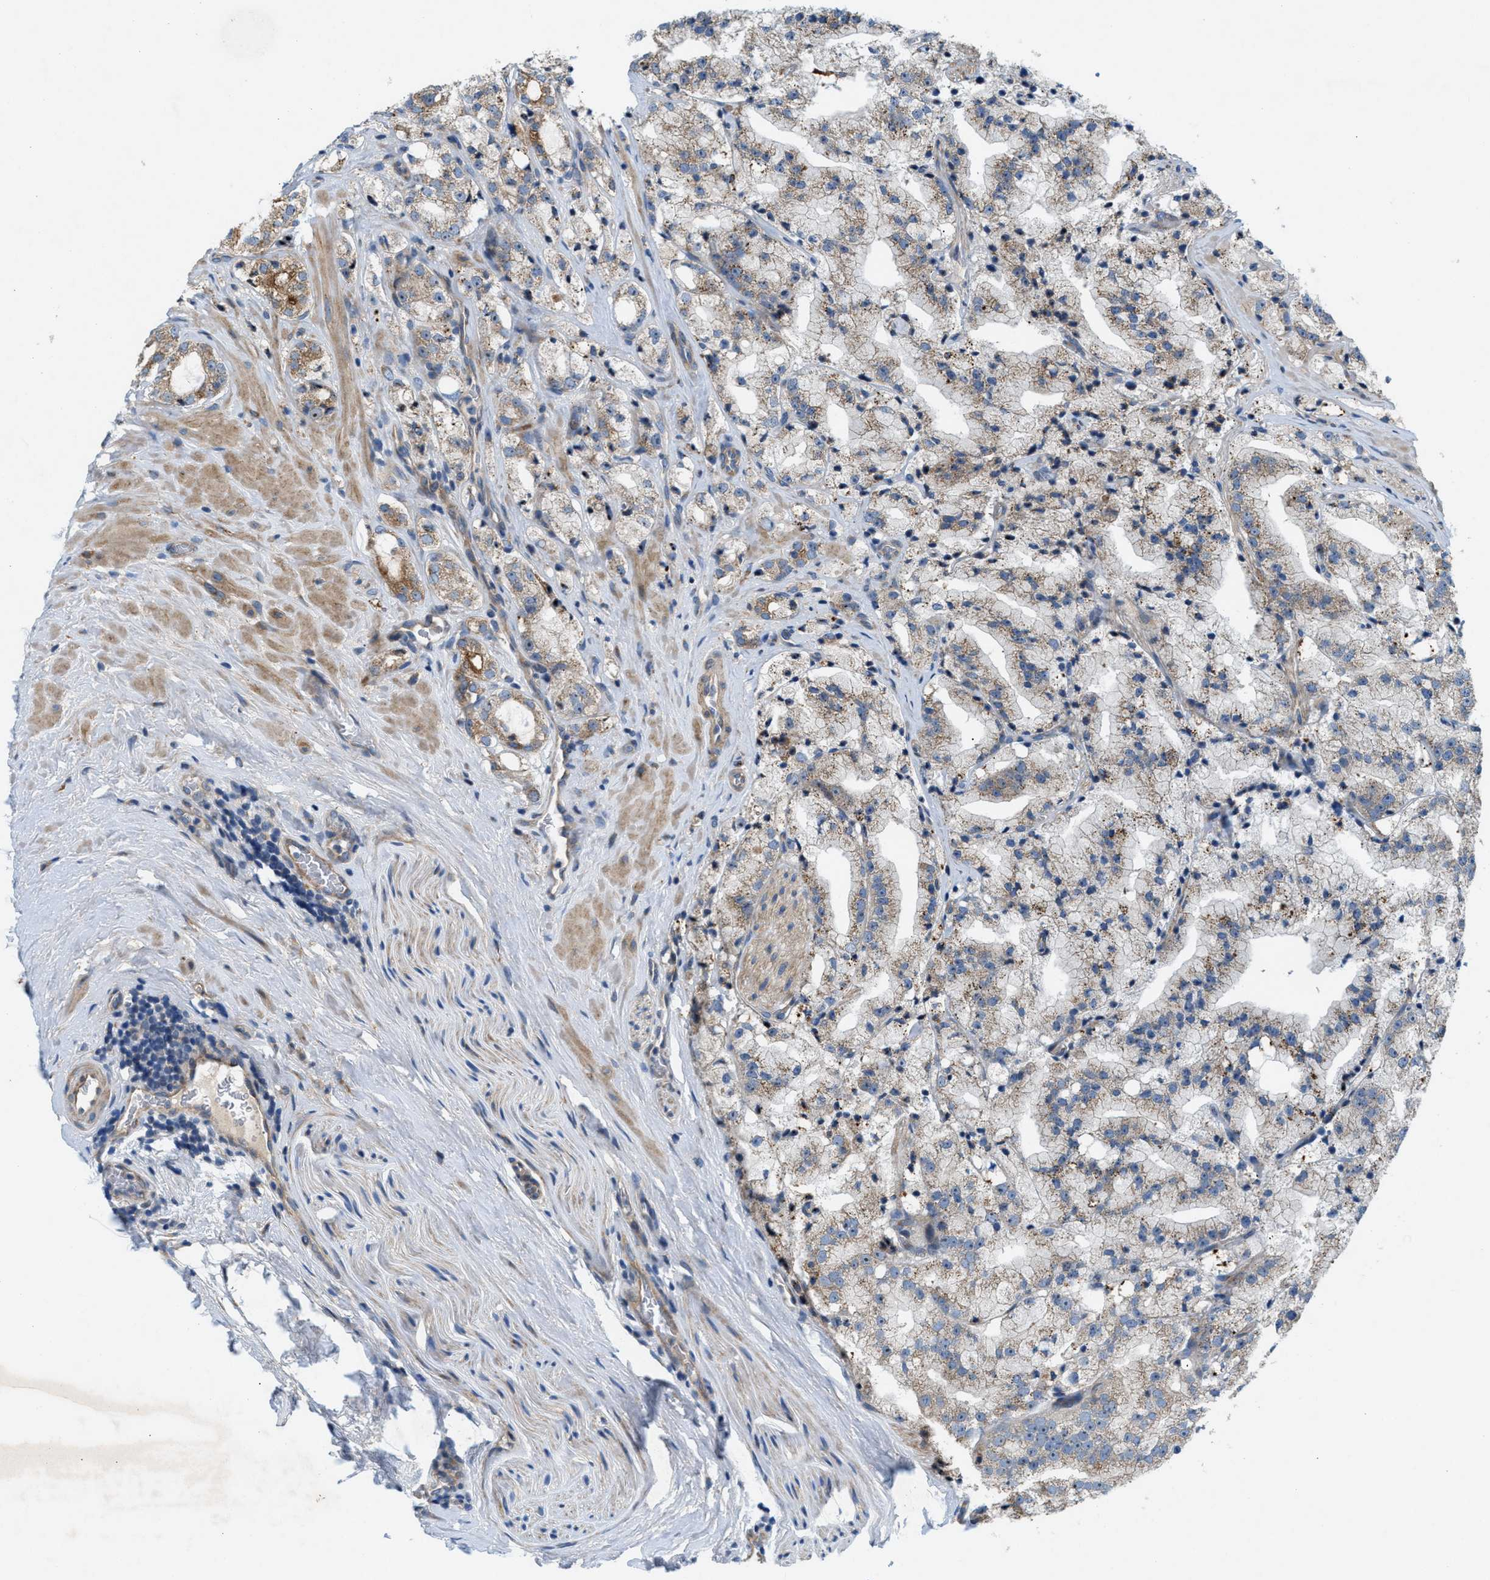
{"staining": {"intensity": "weak", "quantity": ">75%", "location": "cytoplasmic/membranous"}, "tissue": "prostate cancer", "cell_type": "Tumor cells", "image_type": "cancer", "snomed": [{"axis": "morphology", "description": "Adenocarcinoma, High grade"}, {"axis": "topography", "description": "Prostate"}], "caption": "Immunohistochemistry (IHC) histopathology image of neoplastic tissue: human prostate cancer stained using immunohistochemistry demonstrates low levels of weak protein expression localized specifically in the cytoplasmic/membranous of tumor cells, appearing as a cytoplasmic/membranous brown color.", "gene": "CYB5D1", "patient": {"sex": "male", "age": 64}}